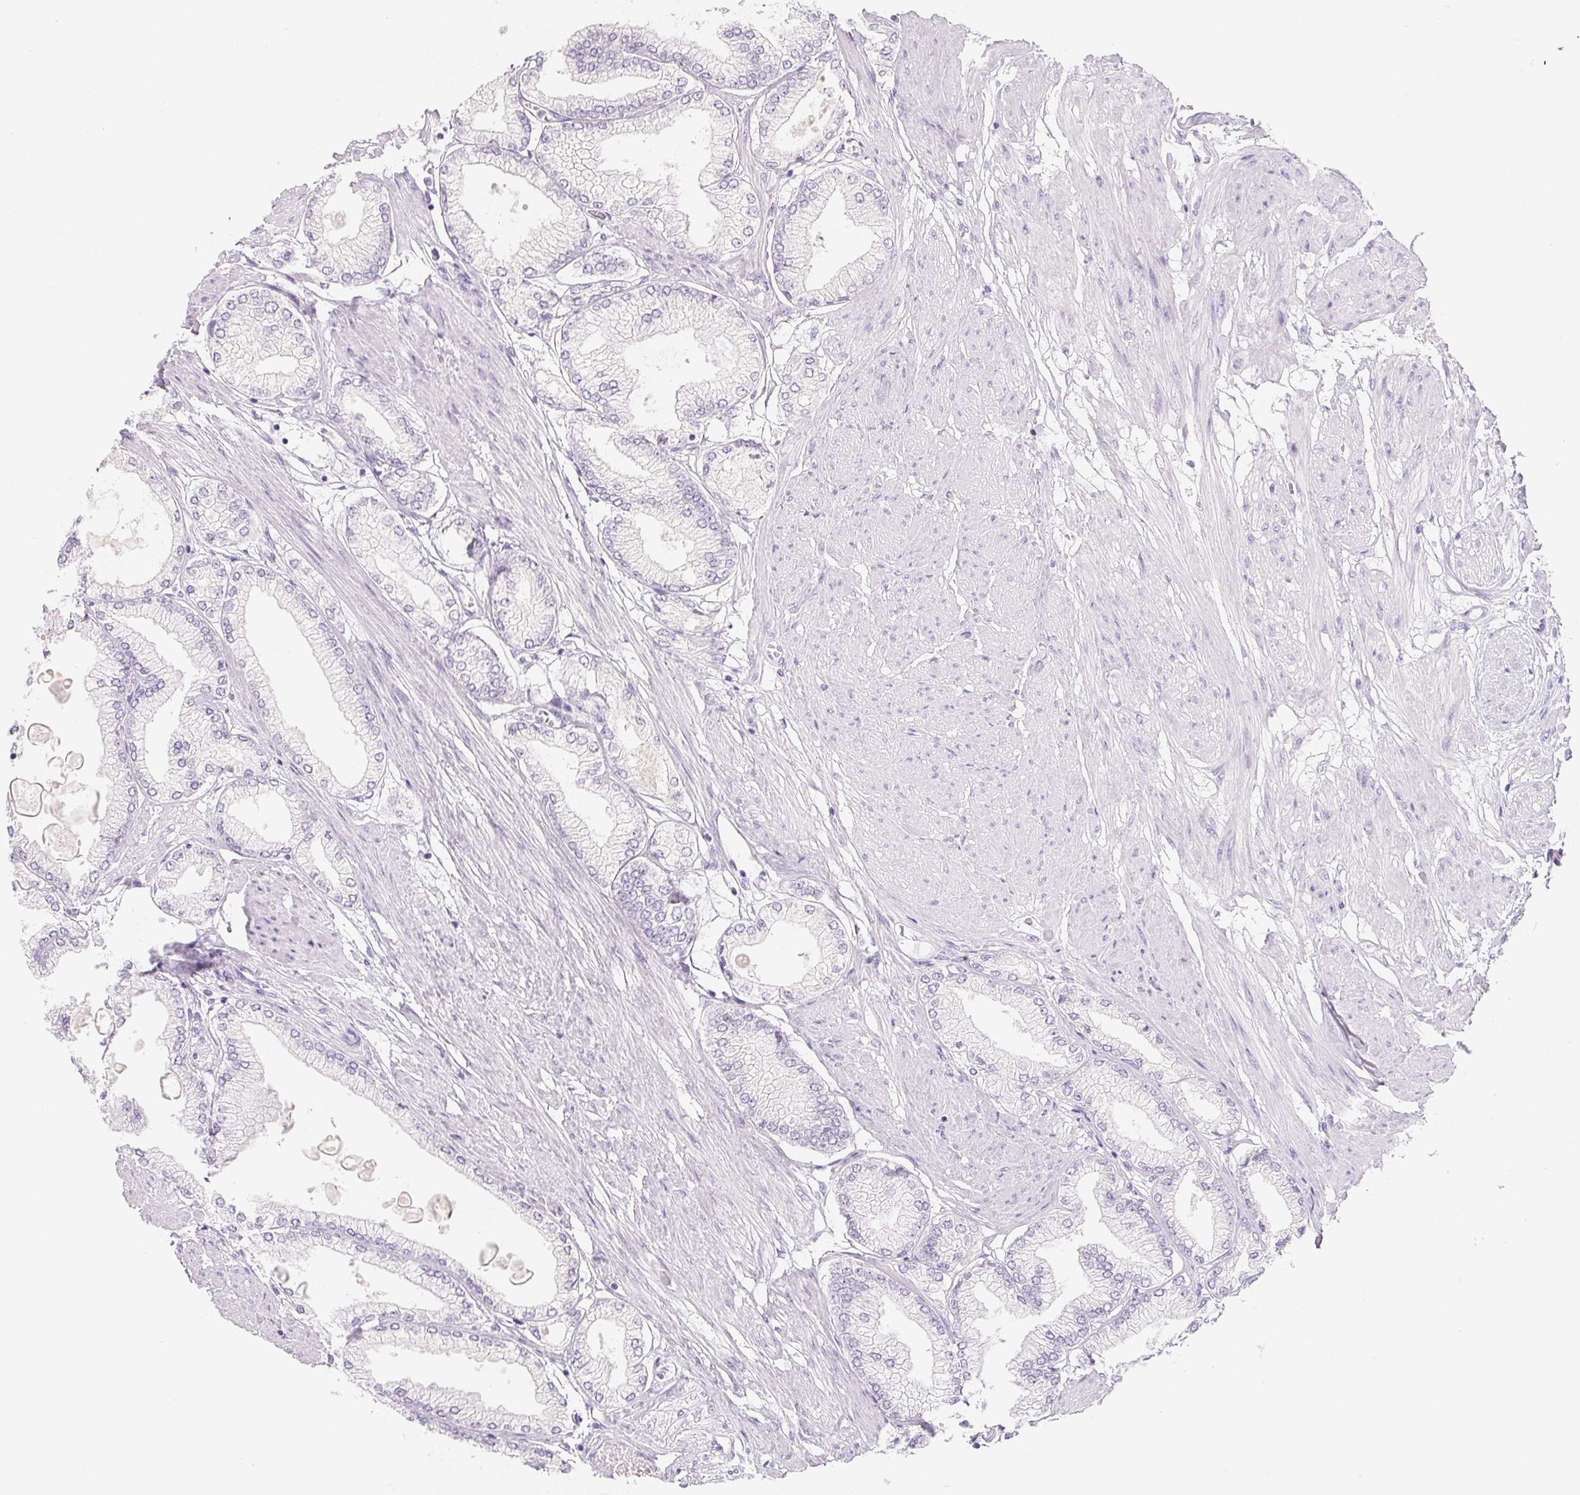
{"staining": {"intensity": "negative", "quantity": "none", "location": "none"}, "tissue": "prostate cancer", "cell_type": "Tumor cells", "image_type": "cancer", "snomed": [{"axis": "morphology", "description": "Adenocarcinoma, High grade"}, {"axis": "topography", "description": "Prostate"}], "caption": "DAB (3,3'-diaminobenzidine) immunohistochemical staining of prostate high-grade adenocarcinoma shows no significant staining in tumor cells. The staining is performed using DAB brown chromogen with nuclei counter-stained in using hematoxylin.", "gene": "SPACA5B", "patient": {"sex": "male", "age": 68}}